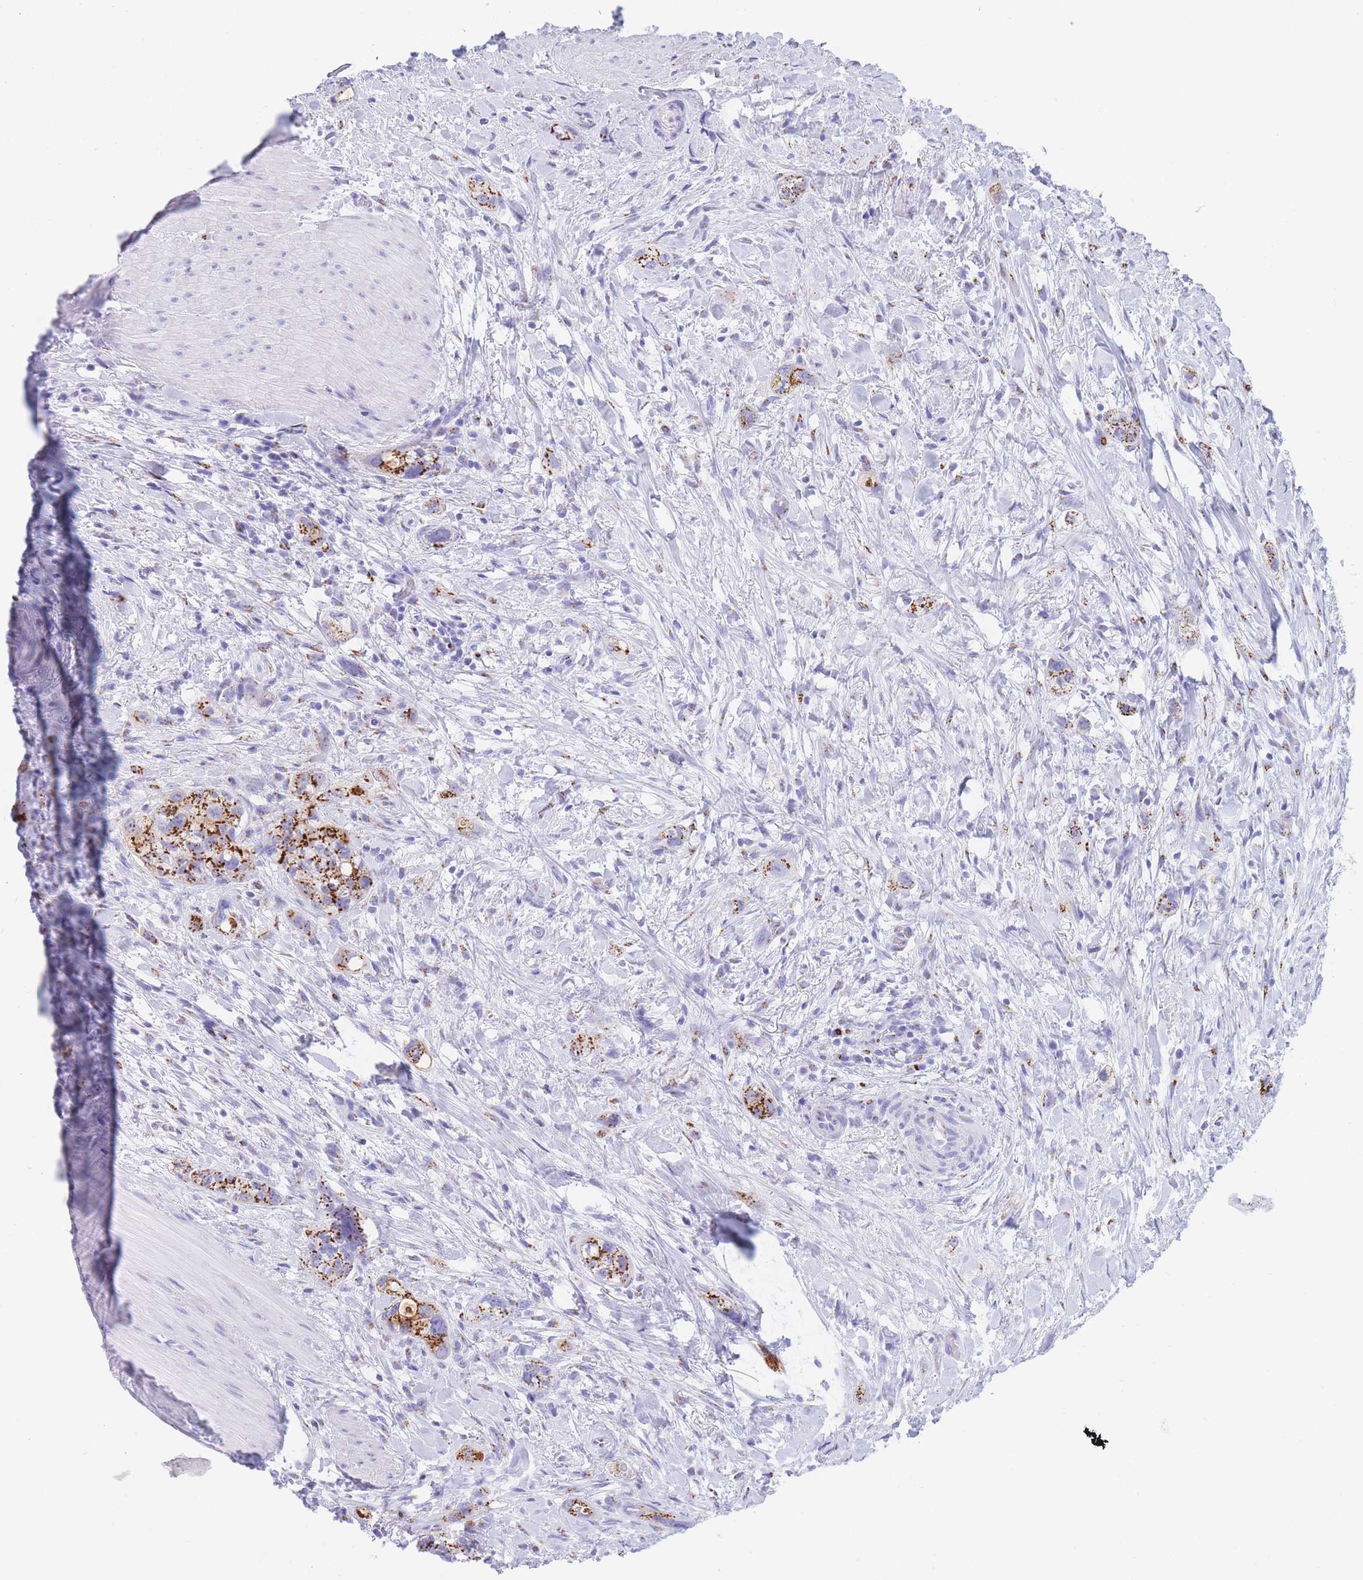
{"staining": {"intensity": "strong", "quantity": "25%-75%", "location": "cytoplasmic/membranous"}, "tissue": "stomach cancer", "cell_type": "Tumor cells", "image_type": "cancer", "snomed": [{"axis": "morphology", "description": "Adenocarcinoma, NOS"}, {"axis": "topography", "description": "Stomach"}, {"axis": "topography", "description": "Stomach, lower"}], "caption": "An IHC photomicrograph of tumor tissue is shown. Protein staining in brown shows strong cytoplasmic/membranous positivity in stomach cancer within tumor cells.", "gene": "FAM3C", "patient": {"sex": "female", "age": 48}}